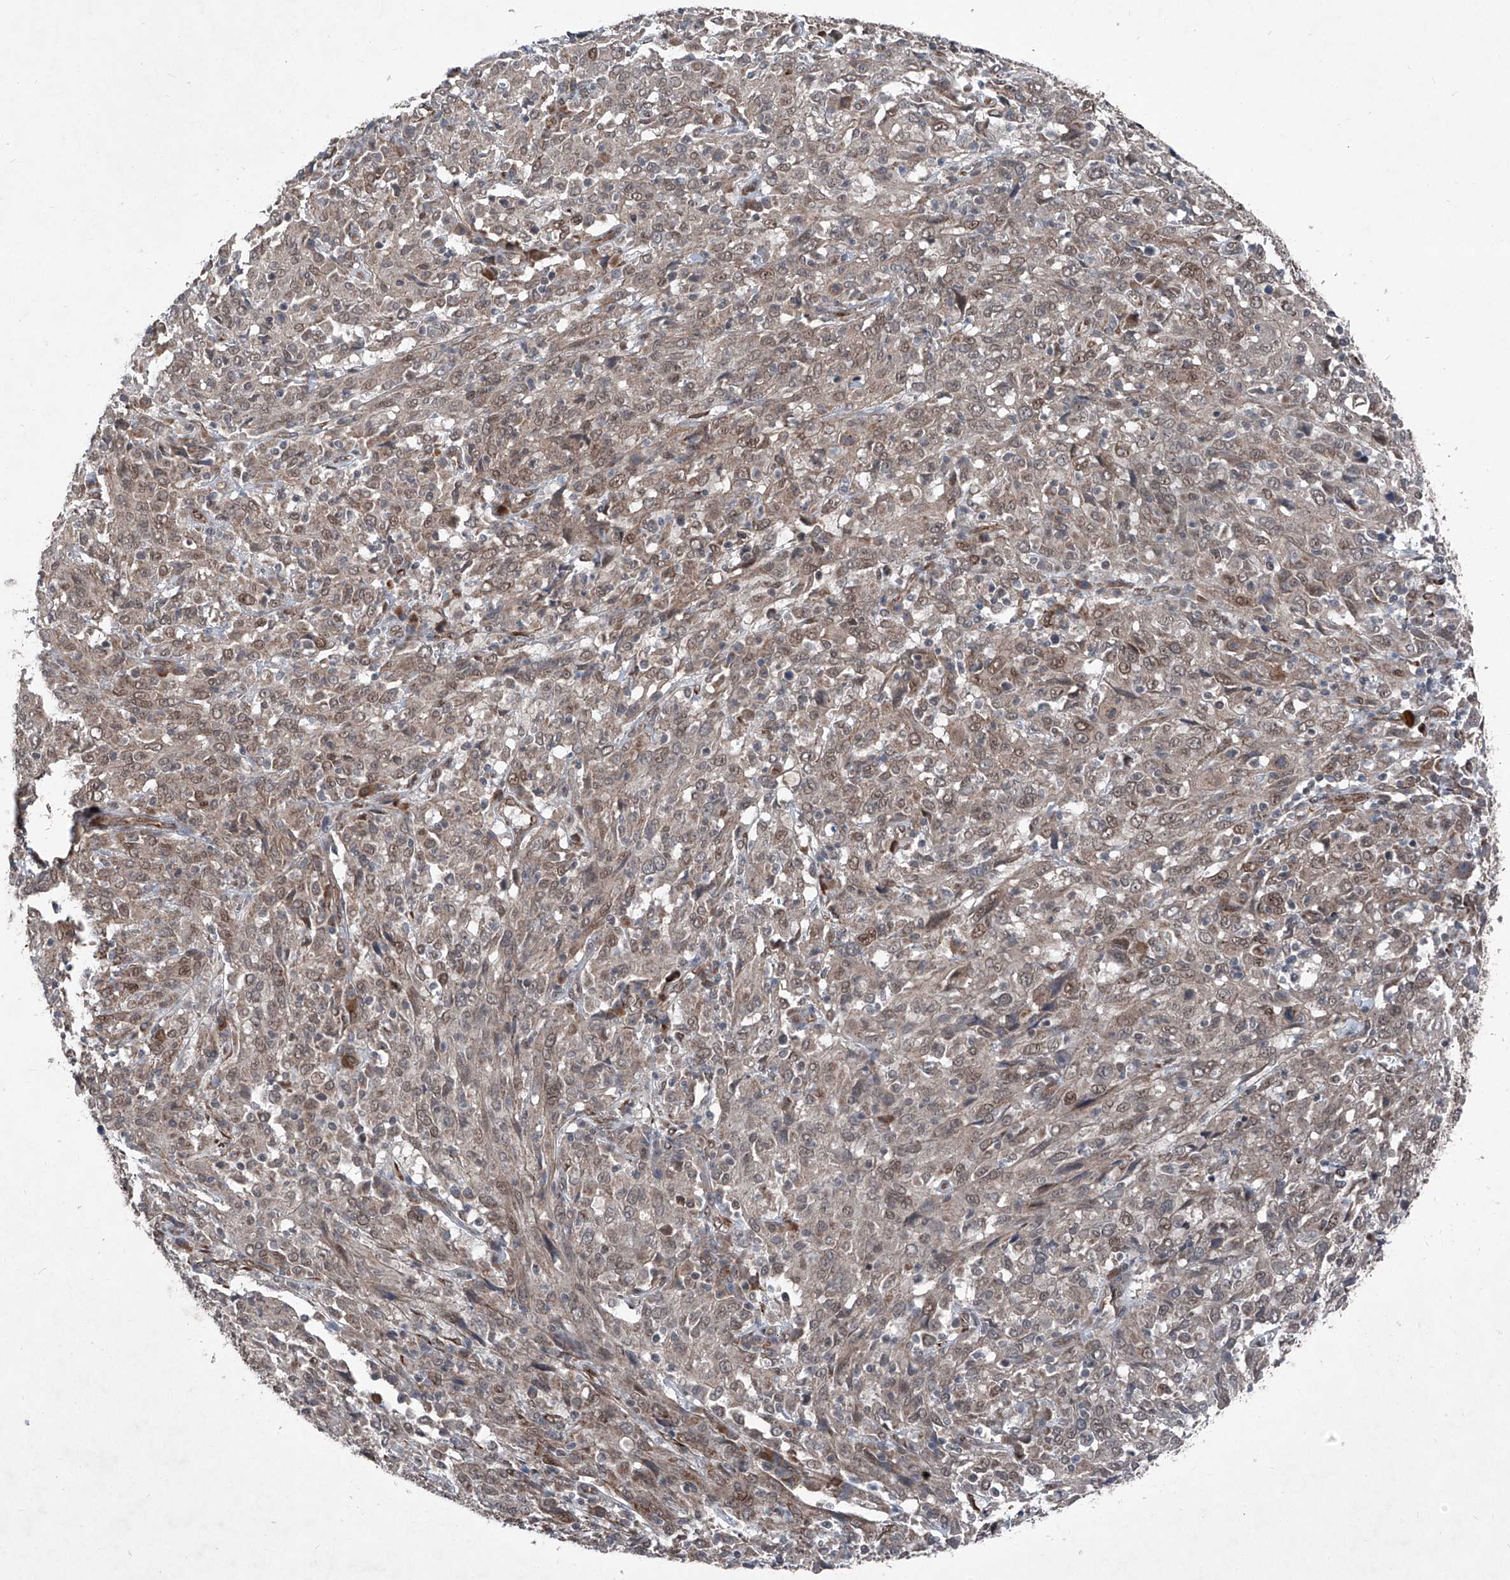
{"staining": {"intensity": "weak", "quantity": ">75%", "location": "cytoplasmic/membranous,nuclear"}, "tissue": "cervical cancer", "cell_type": "Tumor cells", "image_type": "cancer", "snomed": [{"axis": "morphology", "description": "Squamous cell carcinoma, NOS"}, {"axis": "topography", "description": "Cervix"}], "caption": "There is low levels of weak cytoplasmic/membranous and nuclear positivity in tumor cells of cervical squamous cell carcinoma, as demonstrated by immunohistochemical staining (brown color).", "gene": "COA7", "patient": {"sex": "female", "age": 46}}